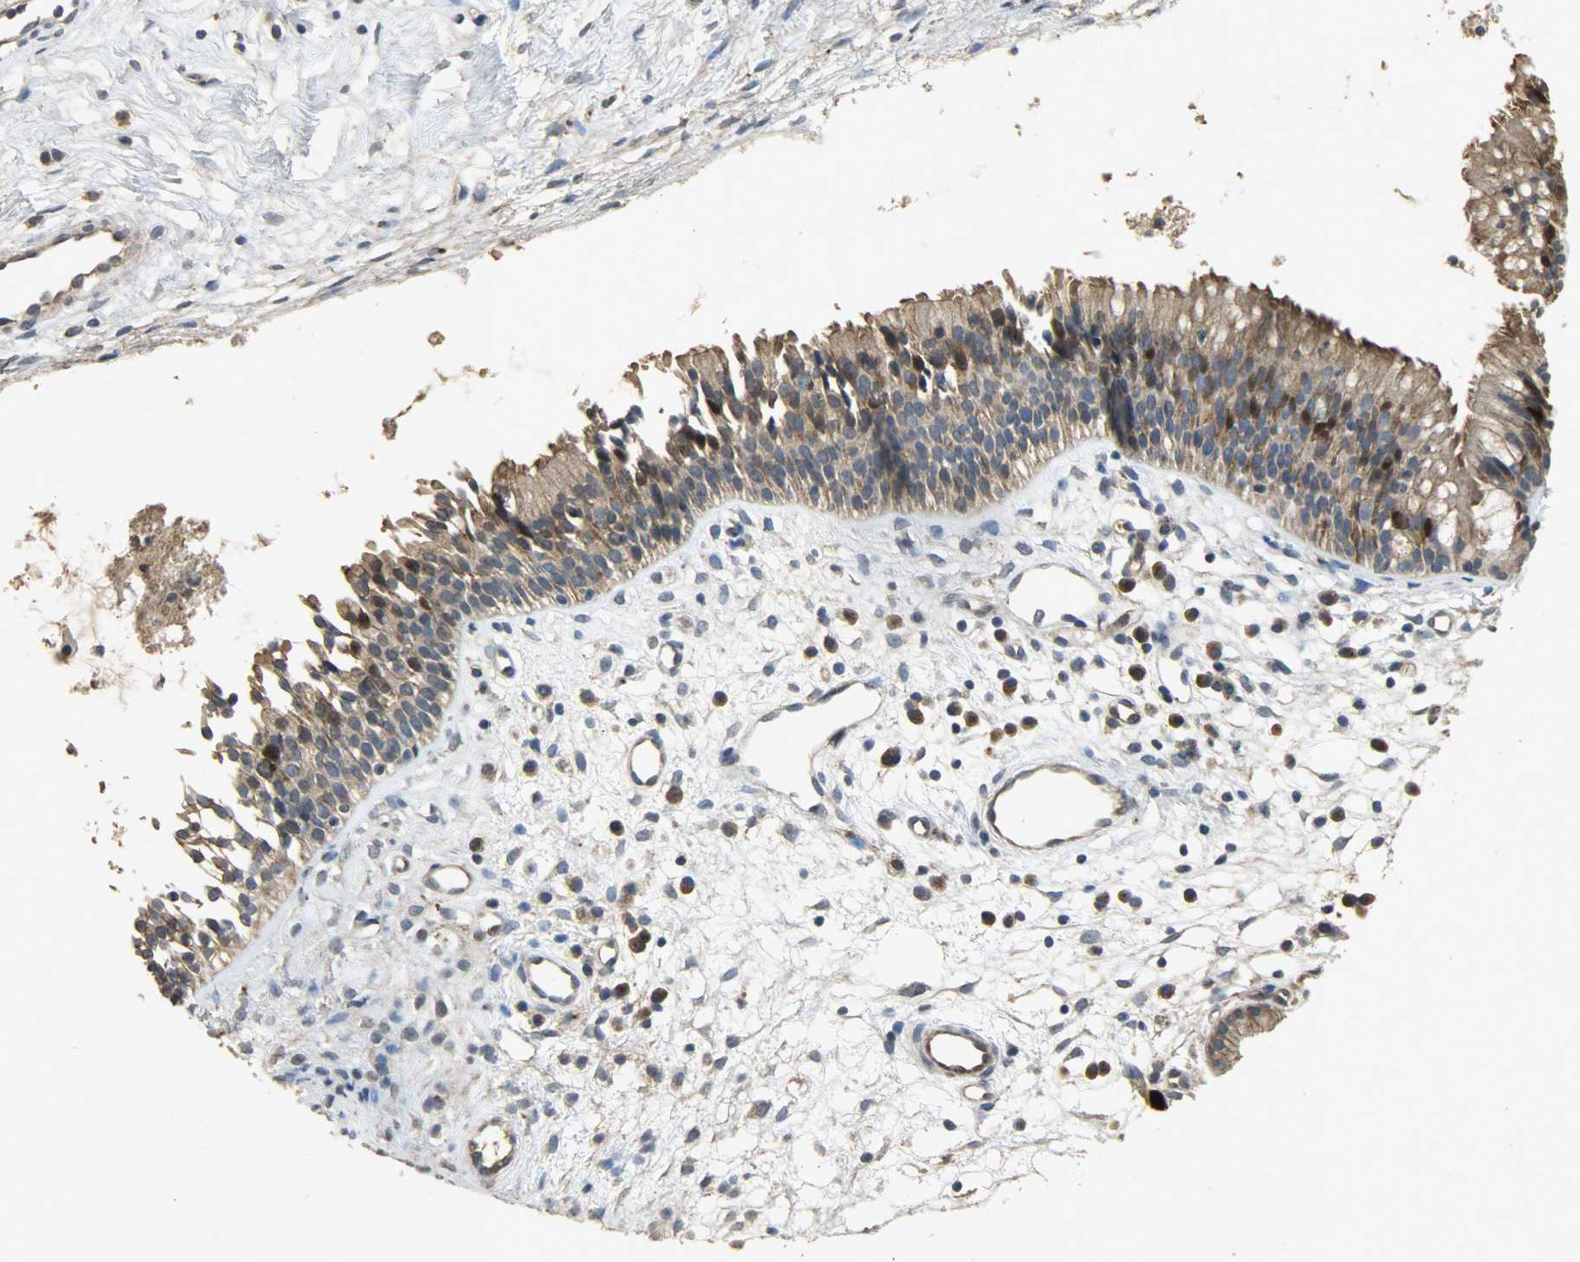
{"staining": {"intensity": "moderate", "quantity": ">75%", "location": "cytoplasmic/membranous"}, "tissue": "nasopharynx", "cell_type": "Respiratory epithelial cells", "image_type": "normal", "snomed": [{"axis": "morphology", "description": "Normal tissue, NOS"}, {"axis": "topography", "description": "Nasopharynx"}], "caption": "Protein staining exhibits moderate cytoplasmic/membranous staining in about >75% of respiratory epithelial cells in normal nasopharynx. (brown staining indicates protein expression, while blue staining denotes nuclei).", "gene": "ATP2B1", "patient": {"sex": "male", "age": 21}}